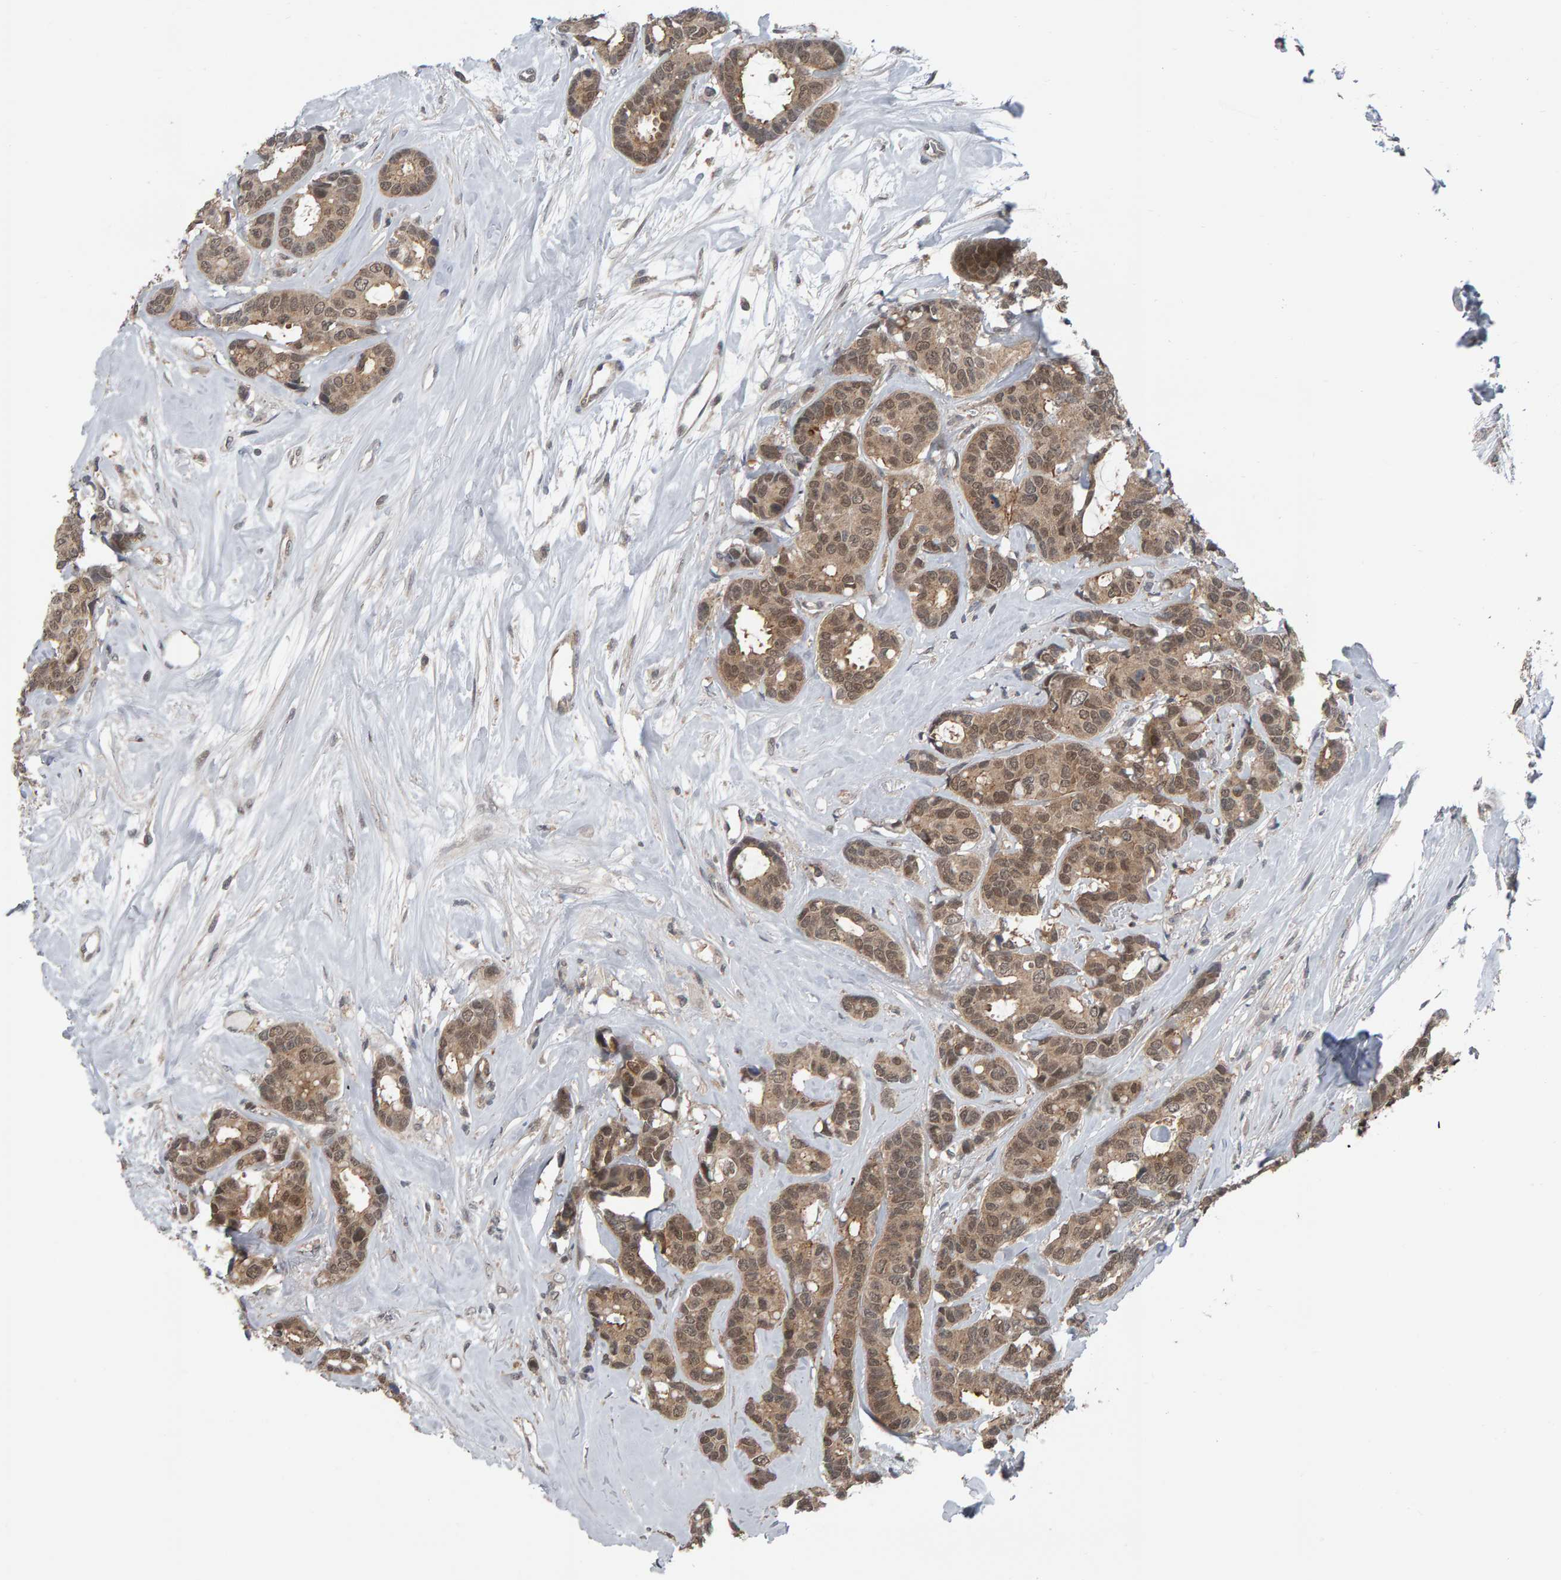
{"staining": {"intensity": "weak", "quantity": ">75%", "location": "cytoplasmic/membranous,nuclear"}, "tissue": "breast cancer", "cell_type": "Tumor cells", "image_type": "cancer", "snomed": [{"axis": "morphology", "description": "Duct carcinoma"}, {"axis": "topography", "description": "Breast"}], "caption": "Immunohistochemical staining of human breast cancer exhibits low levels of weak cytoplasmic/membranous and nuclear staining in approximately >75% of tumor cells. (DAB IHC, brown staining for protein, blue staining for nuclei).", "gene": "COASY", "patient": {"sex": "female", "age": 87}}